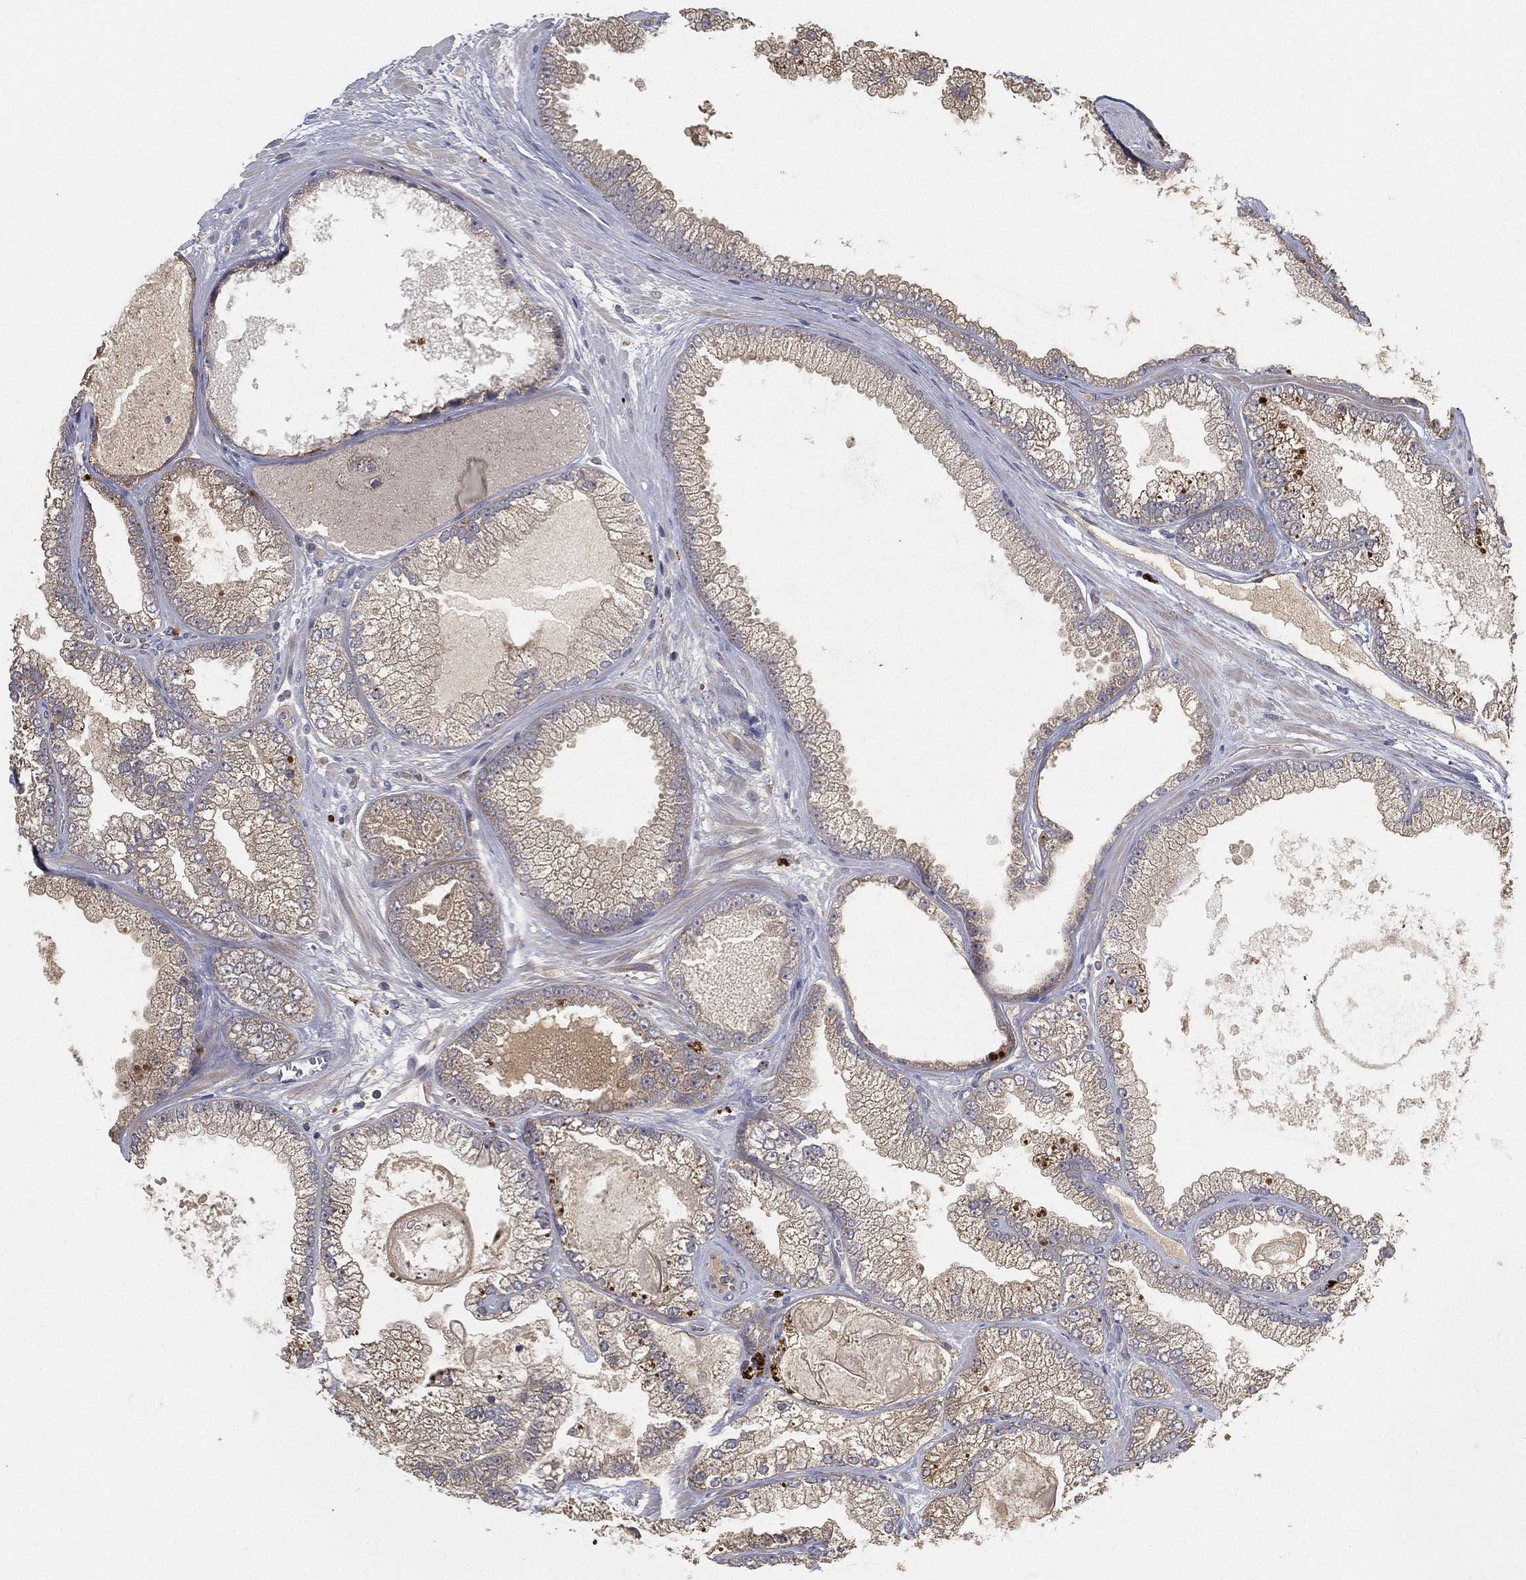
{"staining": {"intensity": "negative", "quantity": "none", "location": "none"}, "tissue": "prostate cancer", "cell_type": "Tumor cells", "image_type": "cancer", "snomed": [{"axis": "morphology", "description": "Adenocarcinoma, Low grade"}, {"axis": "topography", "description": "Prostate"}], "caption": "Photomicrograph shows no significant protein positivity in tumor cells of adenocarcinoma (low-grade) (prostate).", "gene": "CFAP251", "patient": {"sex": "male", "age": 57}}